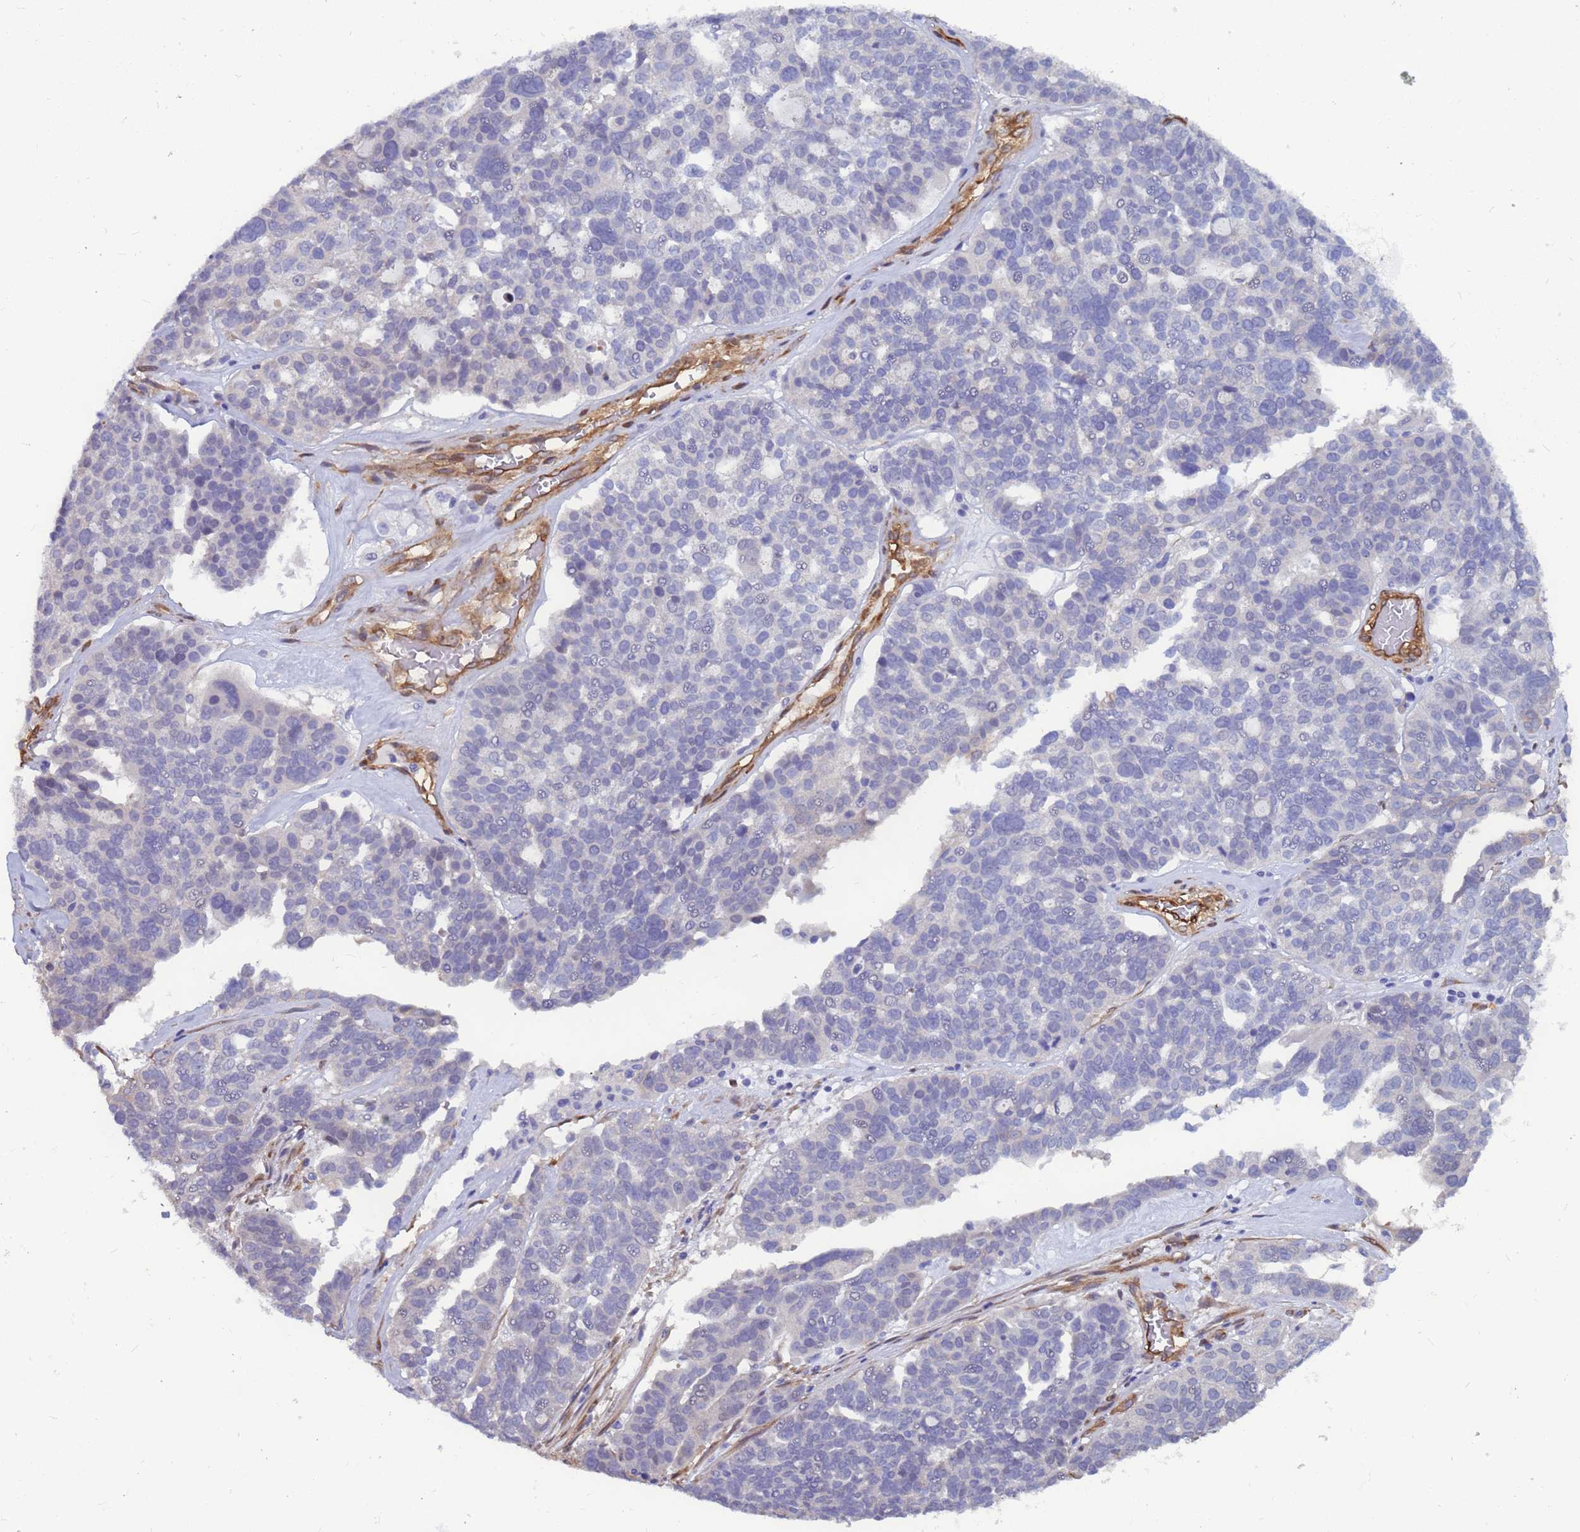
{"staining": {"intensity": "negative", "quantity": "none", "location": "none"}, "tissue": "ovarian cancer", "cell_type": "Tumor cells", "image_type": "cancer", "snomed": [{"axis": "morphology", "description": "Cystadenocarcinoma, serous, NOS"}, {"axis": "topography", "description": "Ovary"}], "caption": "Immunohistochemistry (IHC) of ovarian cancer (serous cystadenocarcinoma) exhibits no expression in tumor cells.", "gene": "EHD2", "patient": {"sex": "female", "age": 59}}